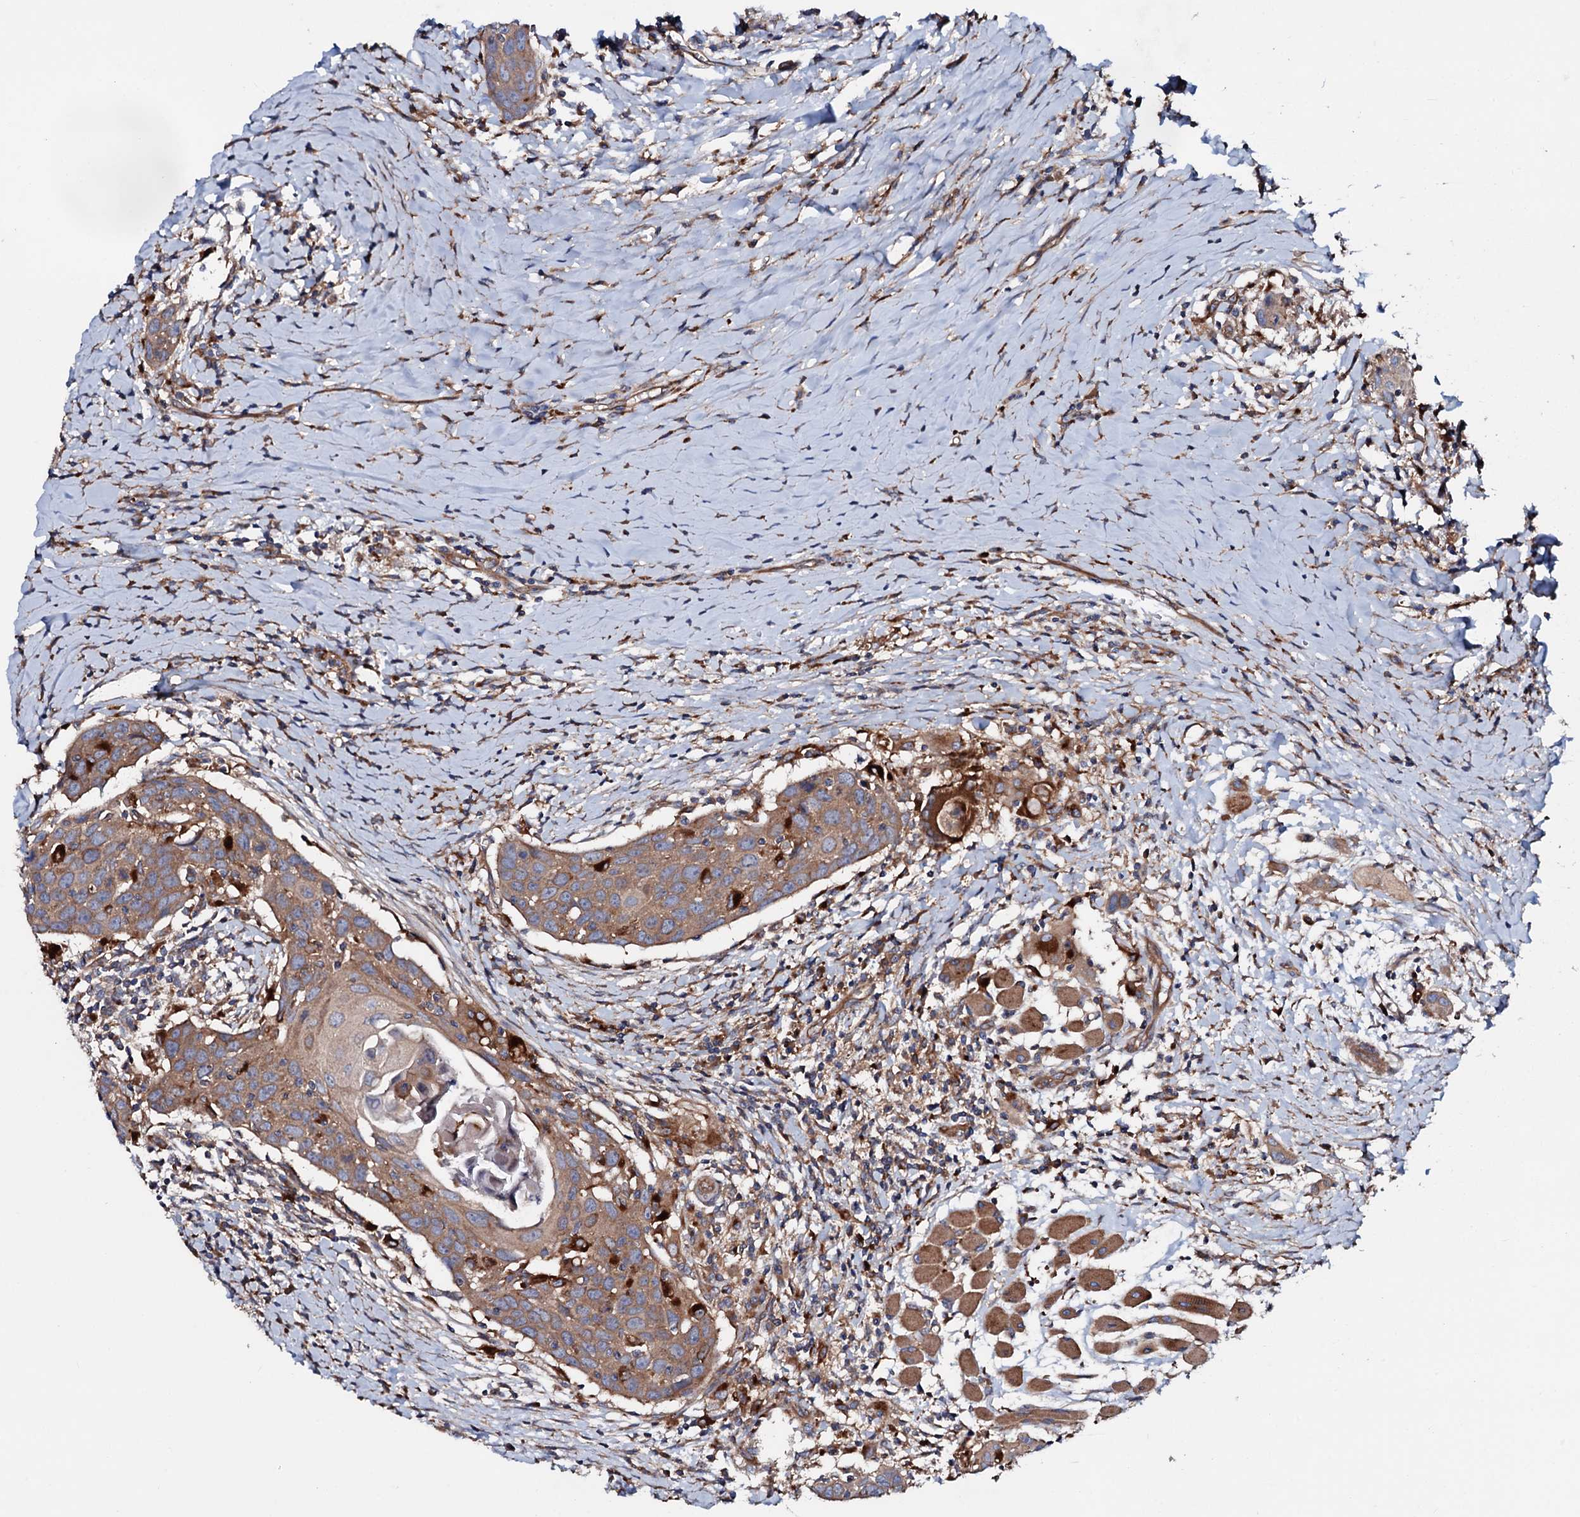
{"staining": {"intensity": "moderate", "quantity": ">75%", "location": "cytoplasmic/membranous"}, "tissue": "head and neck cancer", "cell_type": "Tumor cells", "image_type": "cancer", "snomed": [{"axis": "morphology", "description": "Squamous cell carcinoma, NOS"}, {"axis": "topography", "description": "Oral tissue"}, {"axis": "topography", "description": "Head-Neck"}], "caption": "Immunohistochemical staining of human head and neck cancer exhibits moderate cytoplasmic/membranous protein expression in about >75% of tumor cells. The staining was performed using DAB (3,3'-diaminobenzidine) to visualize the protein expression in brown, while the nuclei were stained in blue with hematoxylin (Magnification: 20x).", "gene": "P2RX4", "patient": {"sex": "female", "age": 50}}